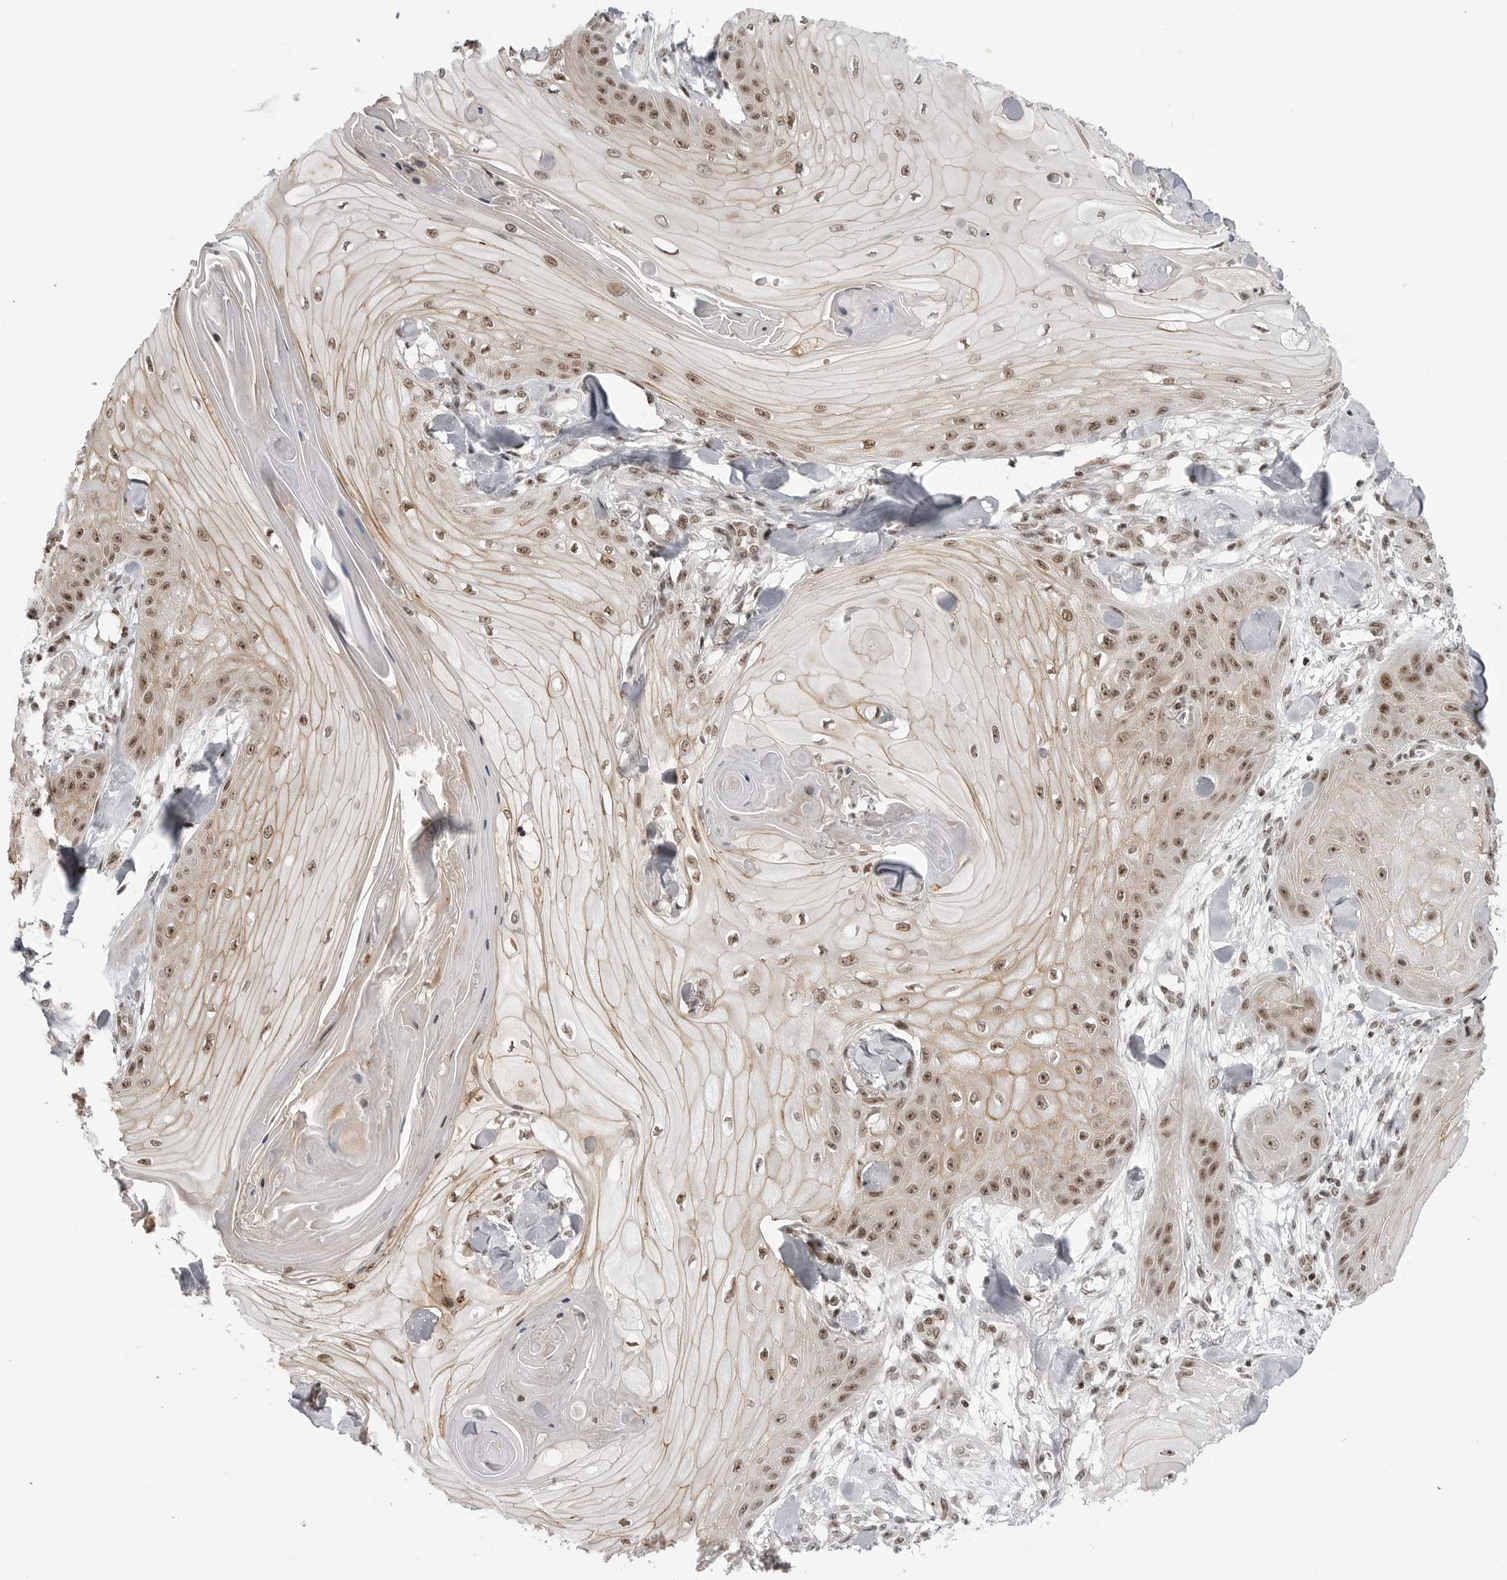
{"staining": {"intensity": "moderate", "quantity": ">75%", "location": "cytoplasmic/membranous,nuclear"}, "tissue": "skin cancer", "cell_type": "Tumor cells", "image_type": "cancer", "snomed": [{"axis": "morphology", "description": "Squamous cell carcinoma, NOS"}, {"axis": "topography", "description": "Skin"}], "caption": "The immunohistochemical stain shows moderate cytoplasmic/membranous and nuclear positivity in tumor cells of skin cancer (squamous cell carcinoma) tissue.", "gene": "TRIM66", "patient": {"sex": "male", "age": 74}}